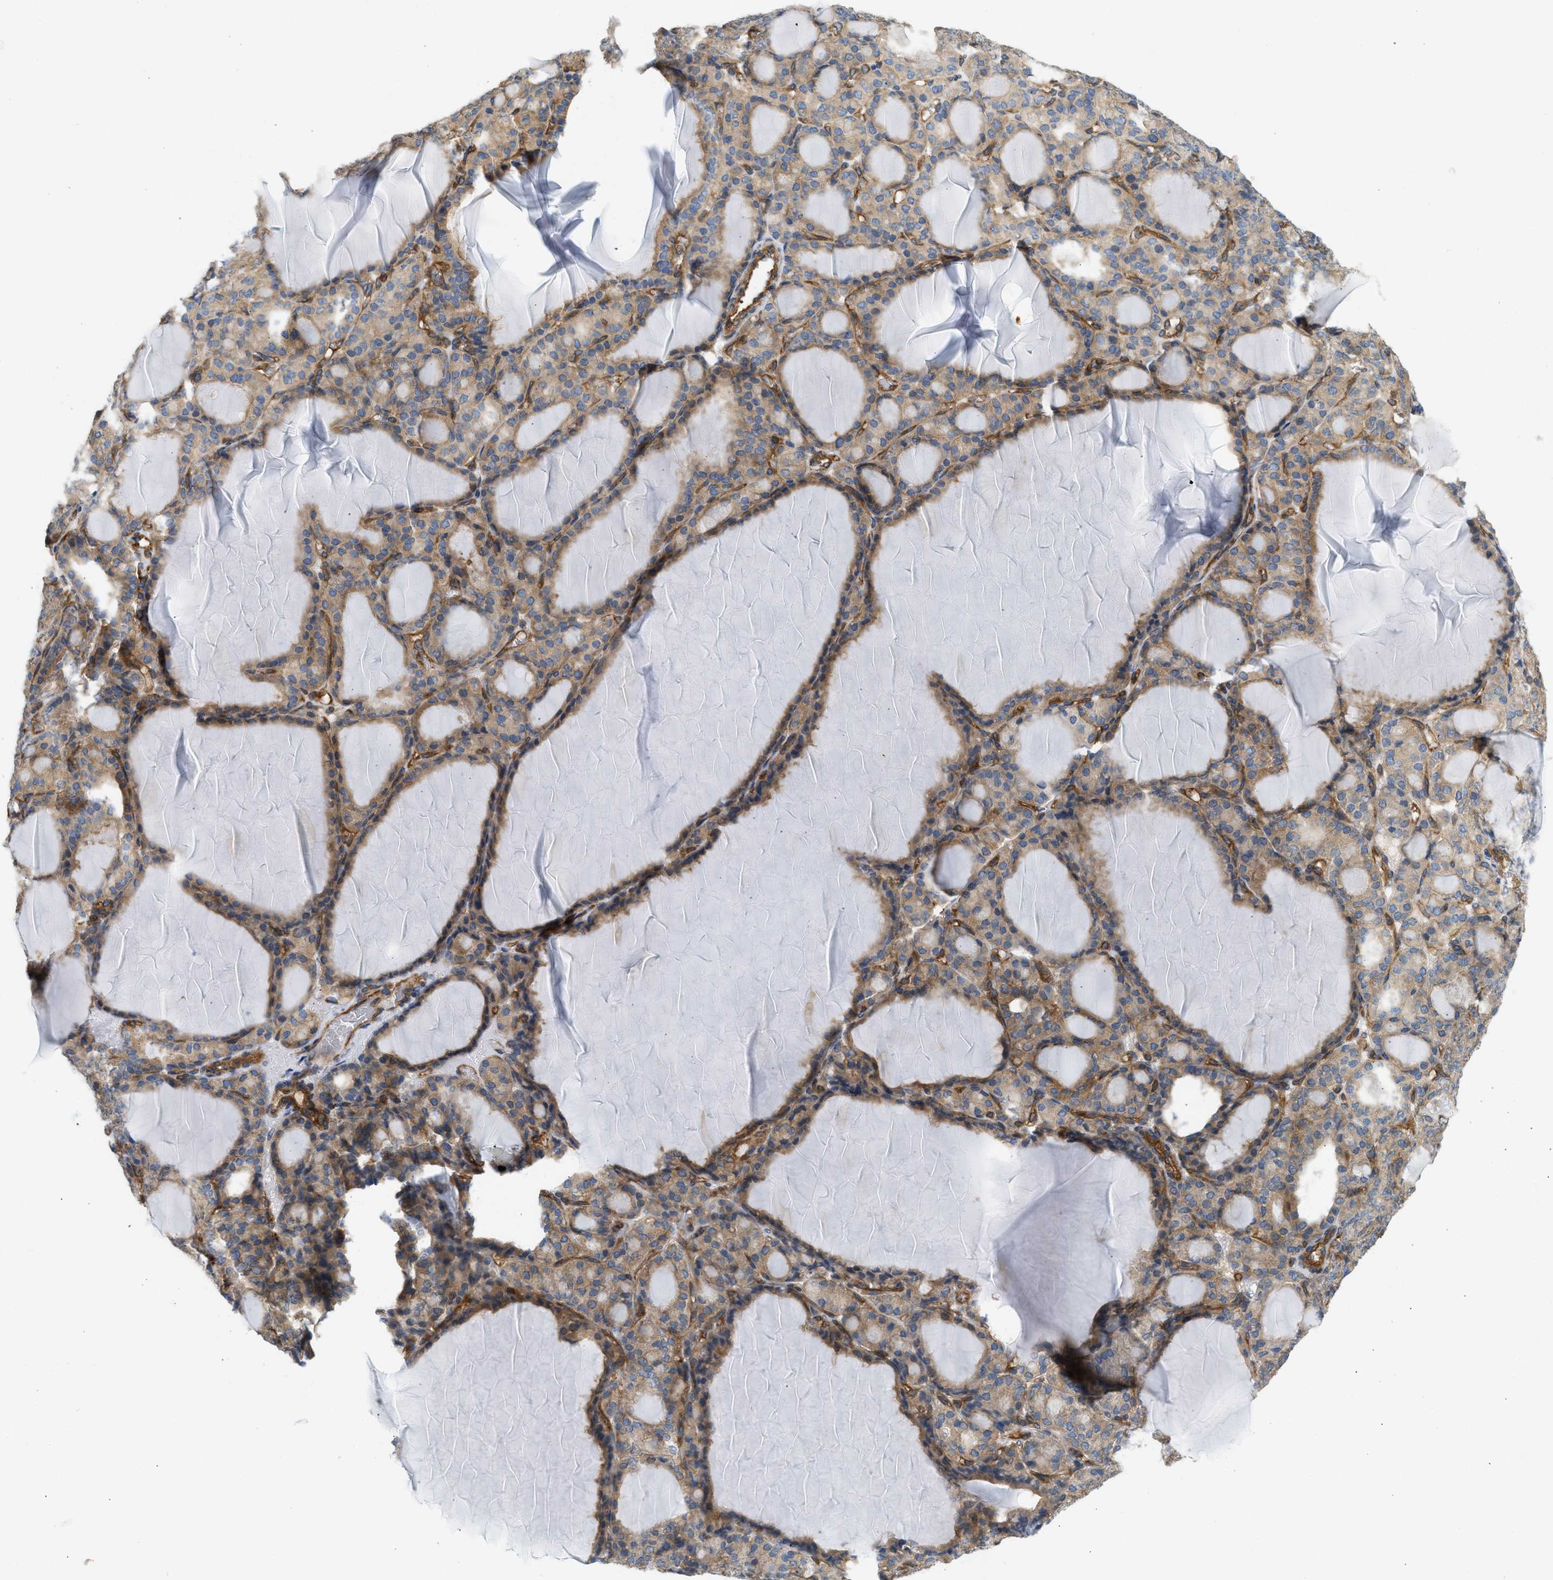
{"staining": {"intensity": "moderate", "quantity": ">75%", "location": "cytoplasmic/membranous"}, "tissue": "thyroid gland", "cell_type": "Glandular cells", "image_type": "normal", "snomed": [{"axis": "morphology", "description": "Normal tissue, NOS"}, {"axis": "topography", "description": "Thyroid gland"}], "caption": "A brown stain labels moderate cytoplasmic/membranous expression of a protein in glandular cells of benign human thyroid gland.", "gene": "STRN", "patient": {"sex": "female", "age": 28}}